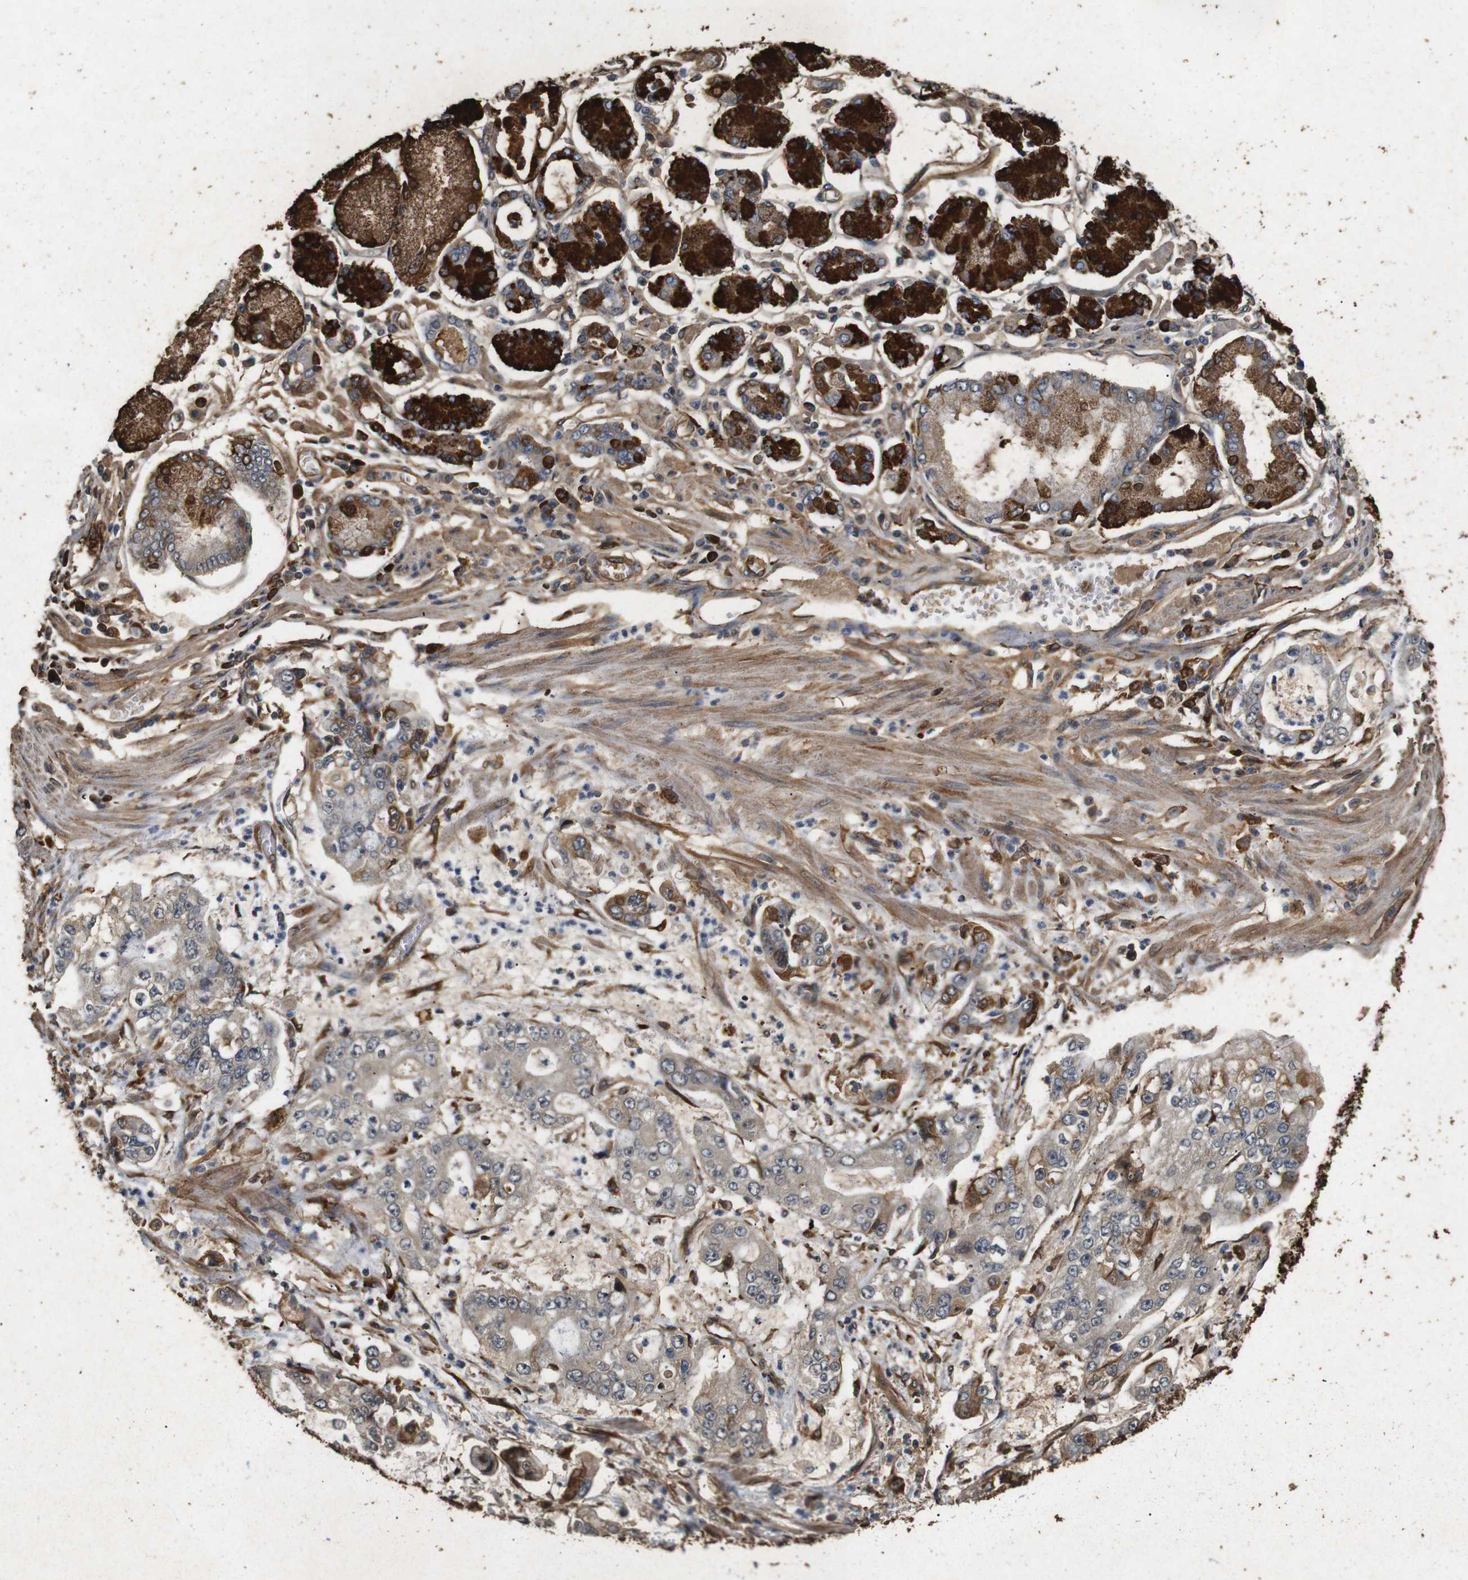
{"staining": {"intensity": "moderate", "quantity": "<25%", "location": "cytoplasmic/membranous"}, "tissue": "stomach cancer", "cell_type": "Tumor cells", "image_type": "cancer", "snomed": [{"axis": "morphology", "description": "Adenocarcinoma, NOS"}, {"axis": "topography", "description": "Stomach"}], "caption": "Protein expression analysis of stomach cancer displays moderate cytoplasmic/membranous staining in approximately <25% of tumor cells.", "gene": "CNPY4", "patient": {"sex": "male", "age": 76}}